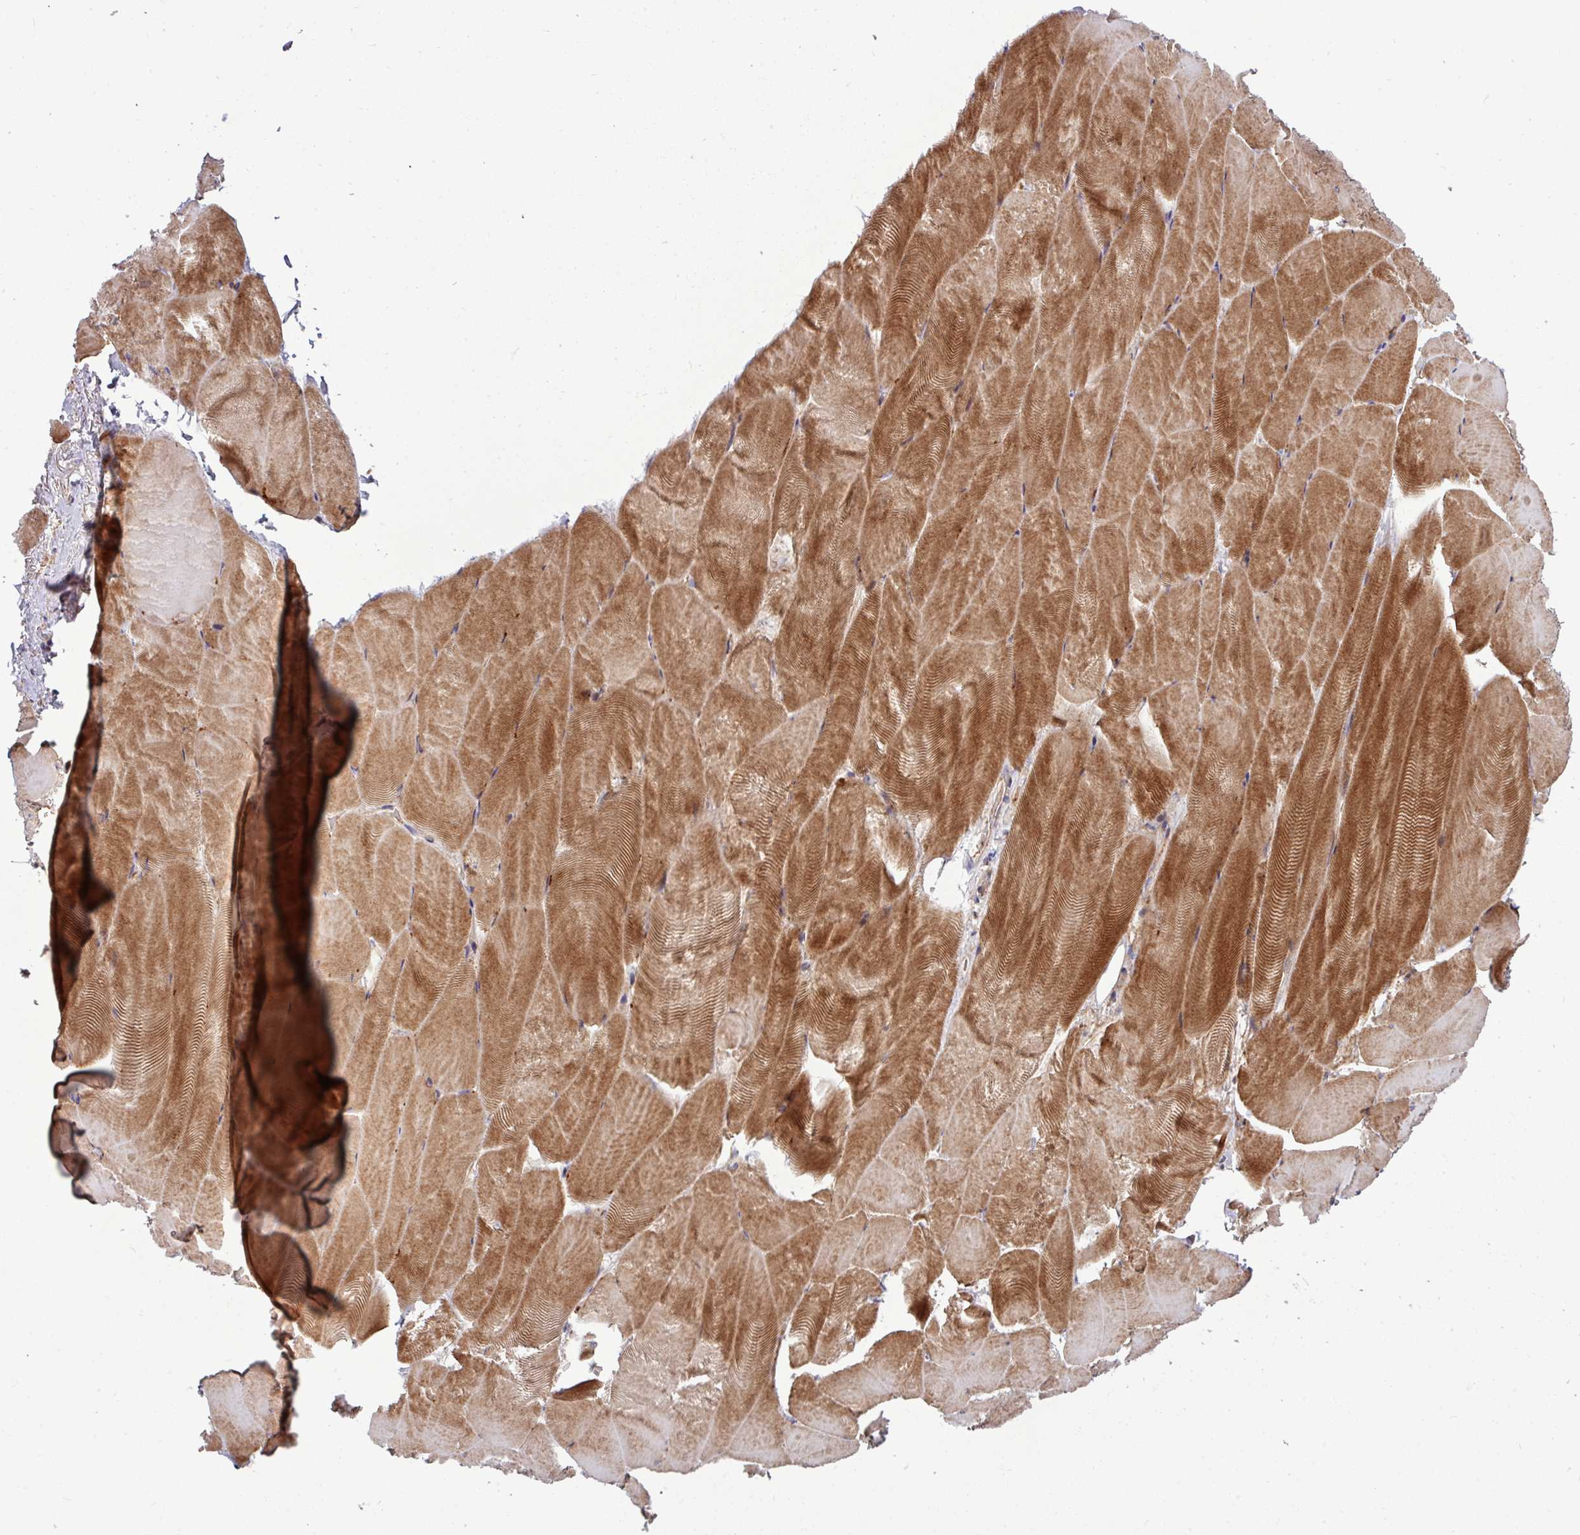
{"staining": {"intensity": "strong", "quantity": "25%-75%", "location": "cytoplasmic/membranous"}, "tissue": "skeletal muscle", "cell_type": "Myocytes", "image_type": "normal", "snomed": [{"axis": "morphology", "description": "Normal tissue, NOS"}, {"axis": "topography", "description": "Skeletal muscle"}], "caption": "A brown stain shows strong cytoplasmic/membranous staining of a protein in myocytes of benign skeletal muscle.", "gene": "LSM12", "patient": {"sex": "female", "age": 64}}